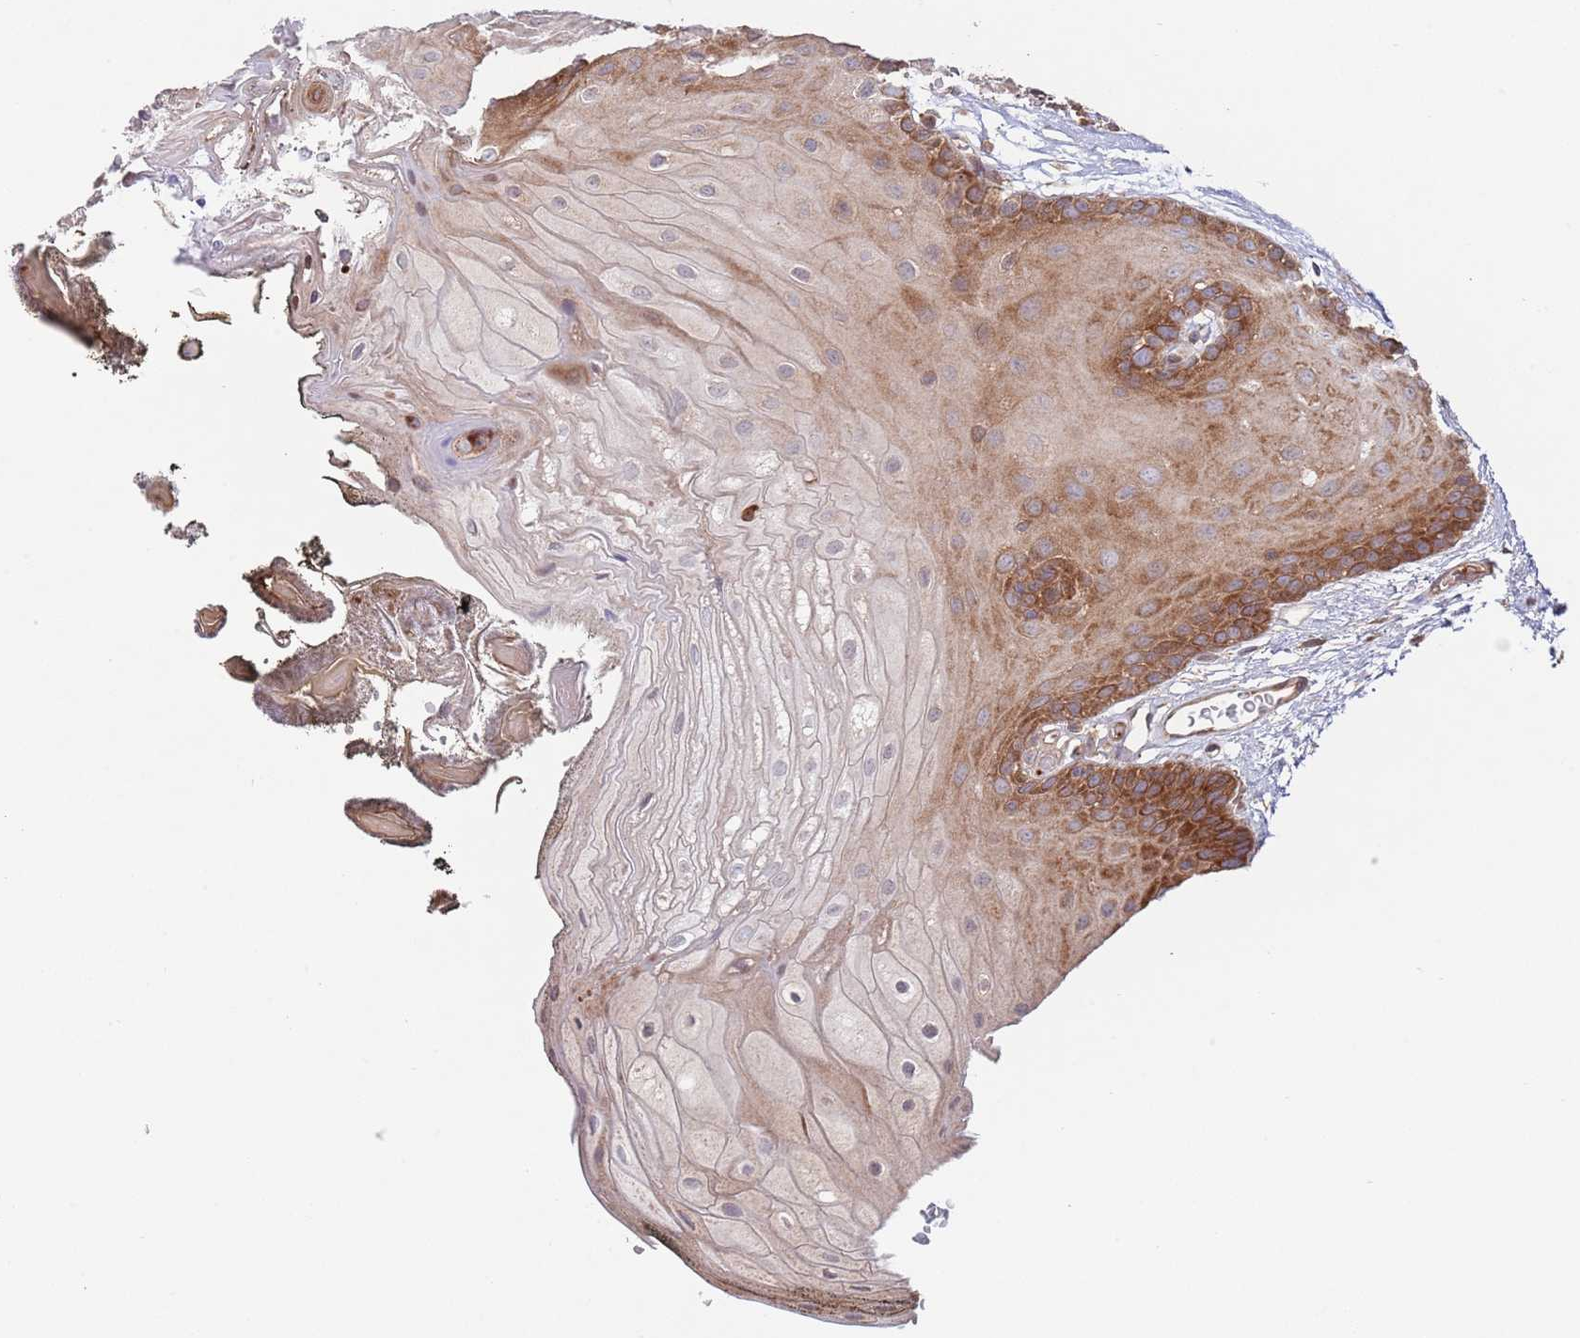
{"staining": {"intensity": "strong", "quantity": "25%-75%", "location": "cytoplasmic/membranous"}, "tissue": "oral mucosa", "cell_type": "Squamous epithelial cells", "image_type": "normal", "snomed": [{"axis": "morphology", "description": "Normal tissue, NOS"}, {"axis": "morphology", "description": "Squamous cell carcinoma, NOS"}, {"axis": "topography", "description": "Oral tissue"}, {"axis": "topography", "description": "Head-Neck"}], "caption": "IHC micrograph of benign oral mucosa: human oral mucosa stained using IHC displays high levels of strong protein expression localized specifically in the cytoplasmic/membranous of squamous epithelial cells, appearing as a cytoplasmic/membranous brown color.", "gene": "RNF19B", "patient": {"sex": "female", "age": 81}}